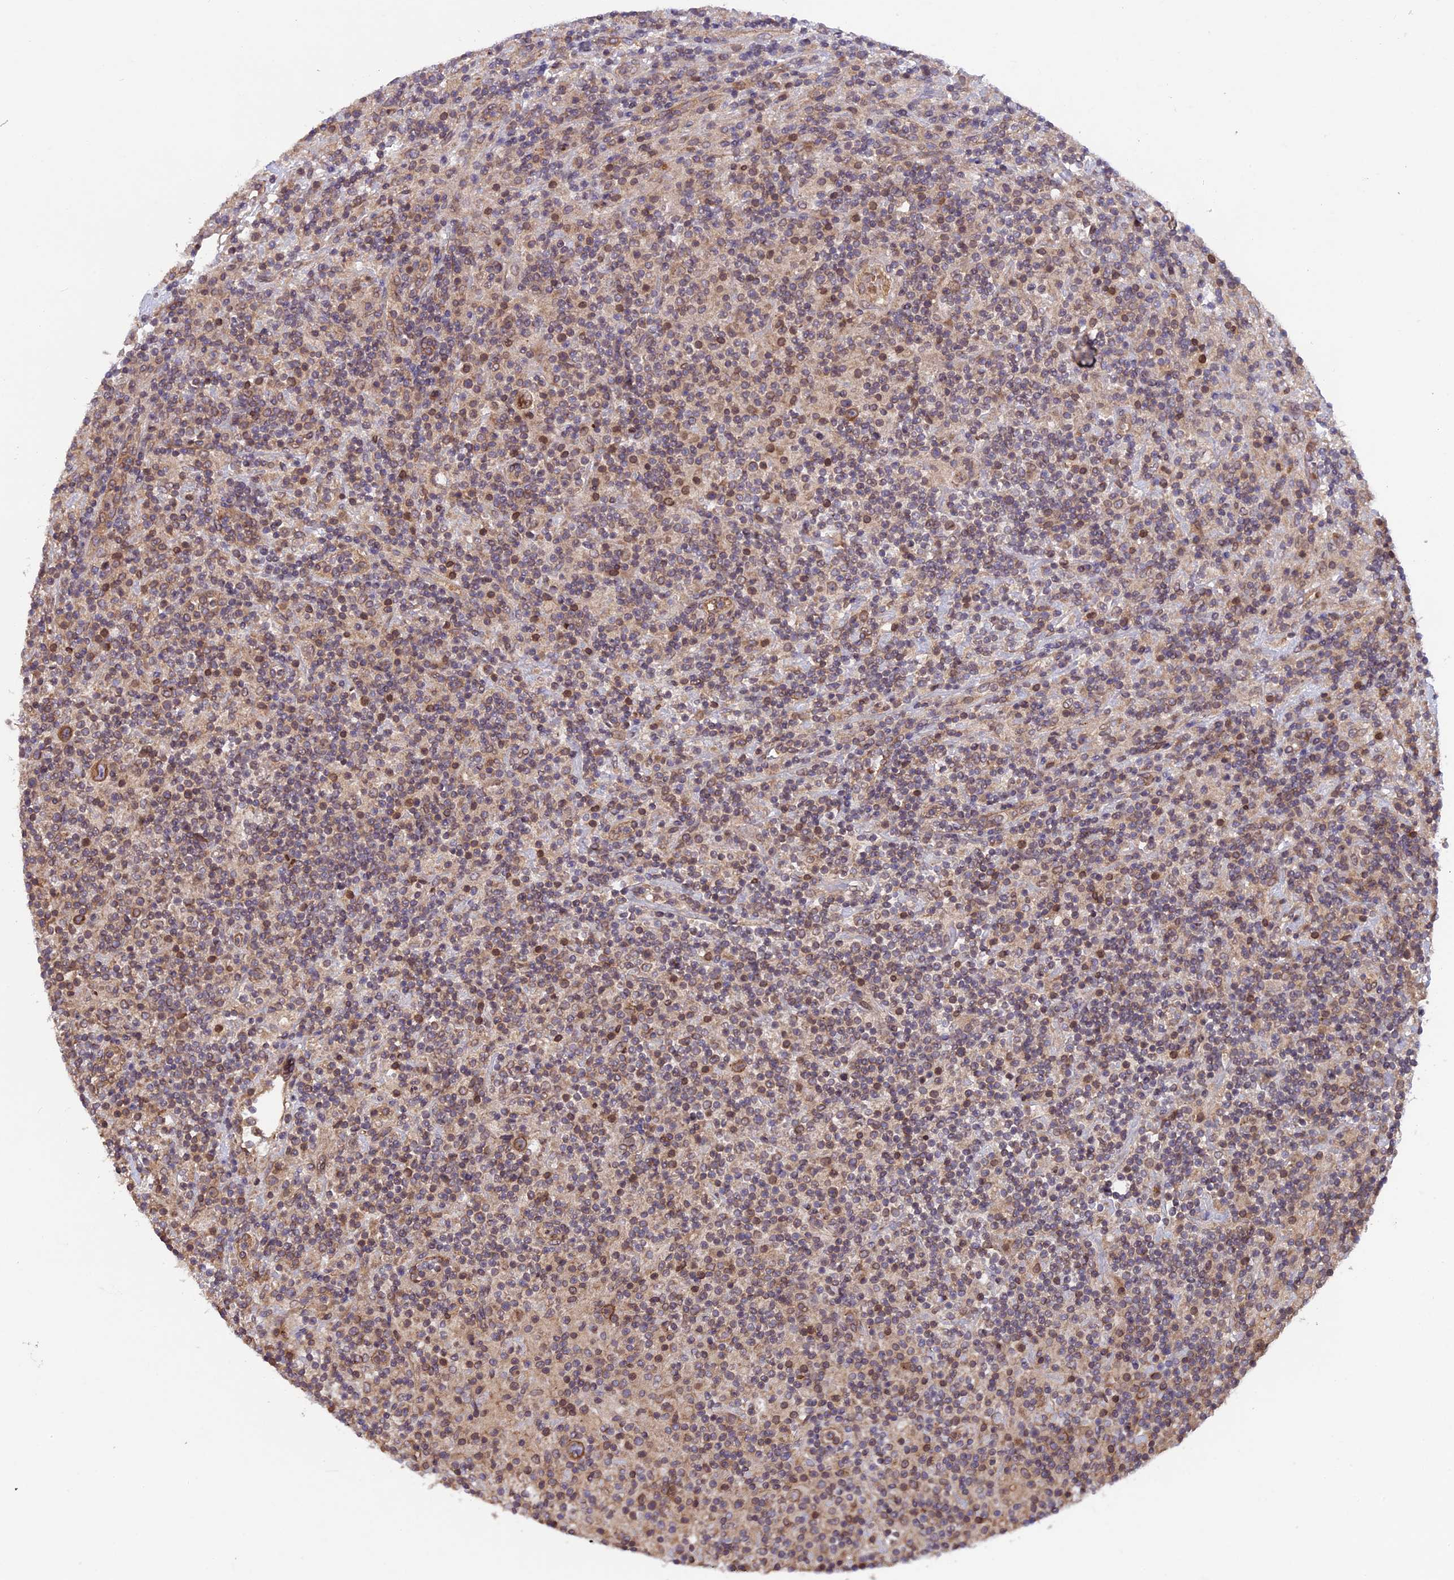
{"staining": {"intensity": "moderate", "quantity": ">75%", "location": "cytoplasmic/membranous,nuclear"}, "tissue": "lymphoma", "cell_type": "Tumor cells", "image_type": "cancer", "snomed": [{"axis": "morphology", "description": "Hodgkin's disease, NOS"}, {"axis": "topography", "description": "Lymph node"}], "caption": "Brown immunohistochemical staining in human Hodgkin's disease shows moderate cytoplasmic/membranous and nuclear positivity in approximately >75% of tumor cells.", "gene": "CCDC125", "patient": {"sex": "male", "age": 70}}